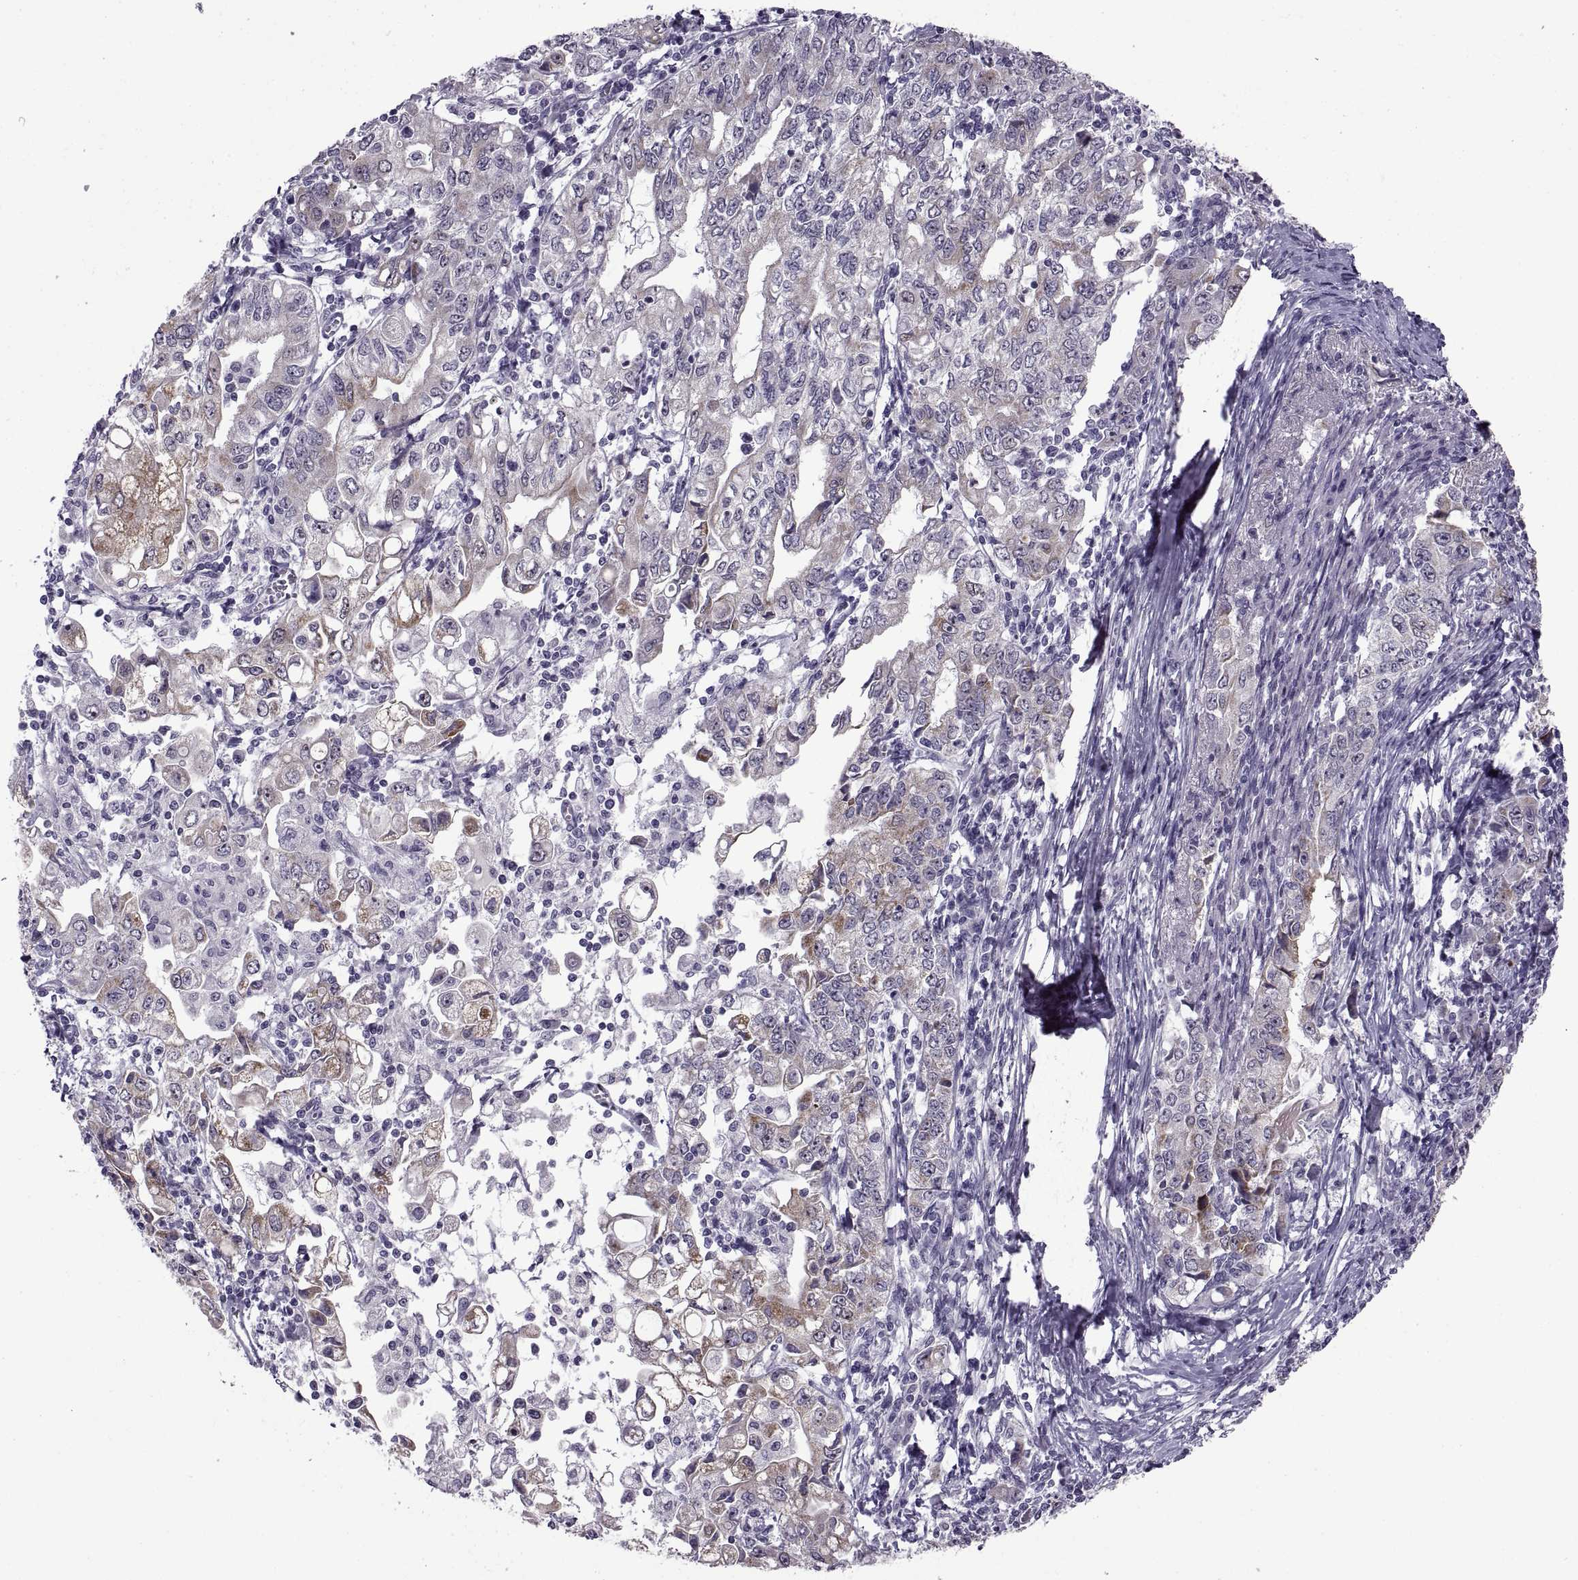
{"staining": {"intensity": "moderate", "quantity": "25%-75%", "location": "cytoplasmic/membranous"}, "tissue": "stomach cancer", "cell_type": "Tumor cells", "image_type": "cancer", "snomed": [{"axis": "morphology", "description": "Adenocarcinoma, NOS"}, {"axis": "topography", "description": "Stomach, lower"}], "caption": "Immunohistochemical staining of human stomach cancer shows medium levels of moderate cytoplasmic/membranous protein staining in about 25%-75% of tumor cells.", "gene": "ASIC2", "patient": {"sex": "female", "age": 72}}